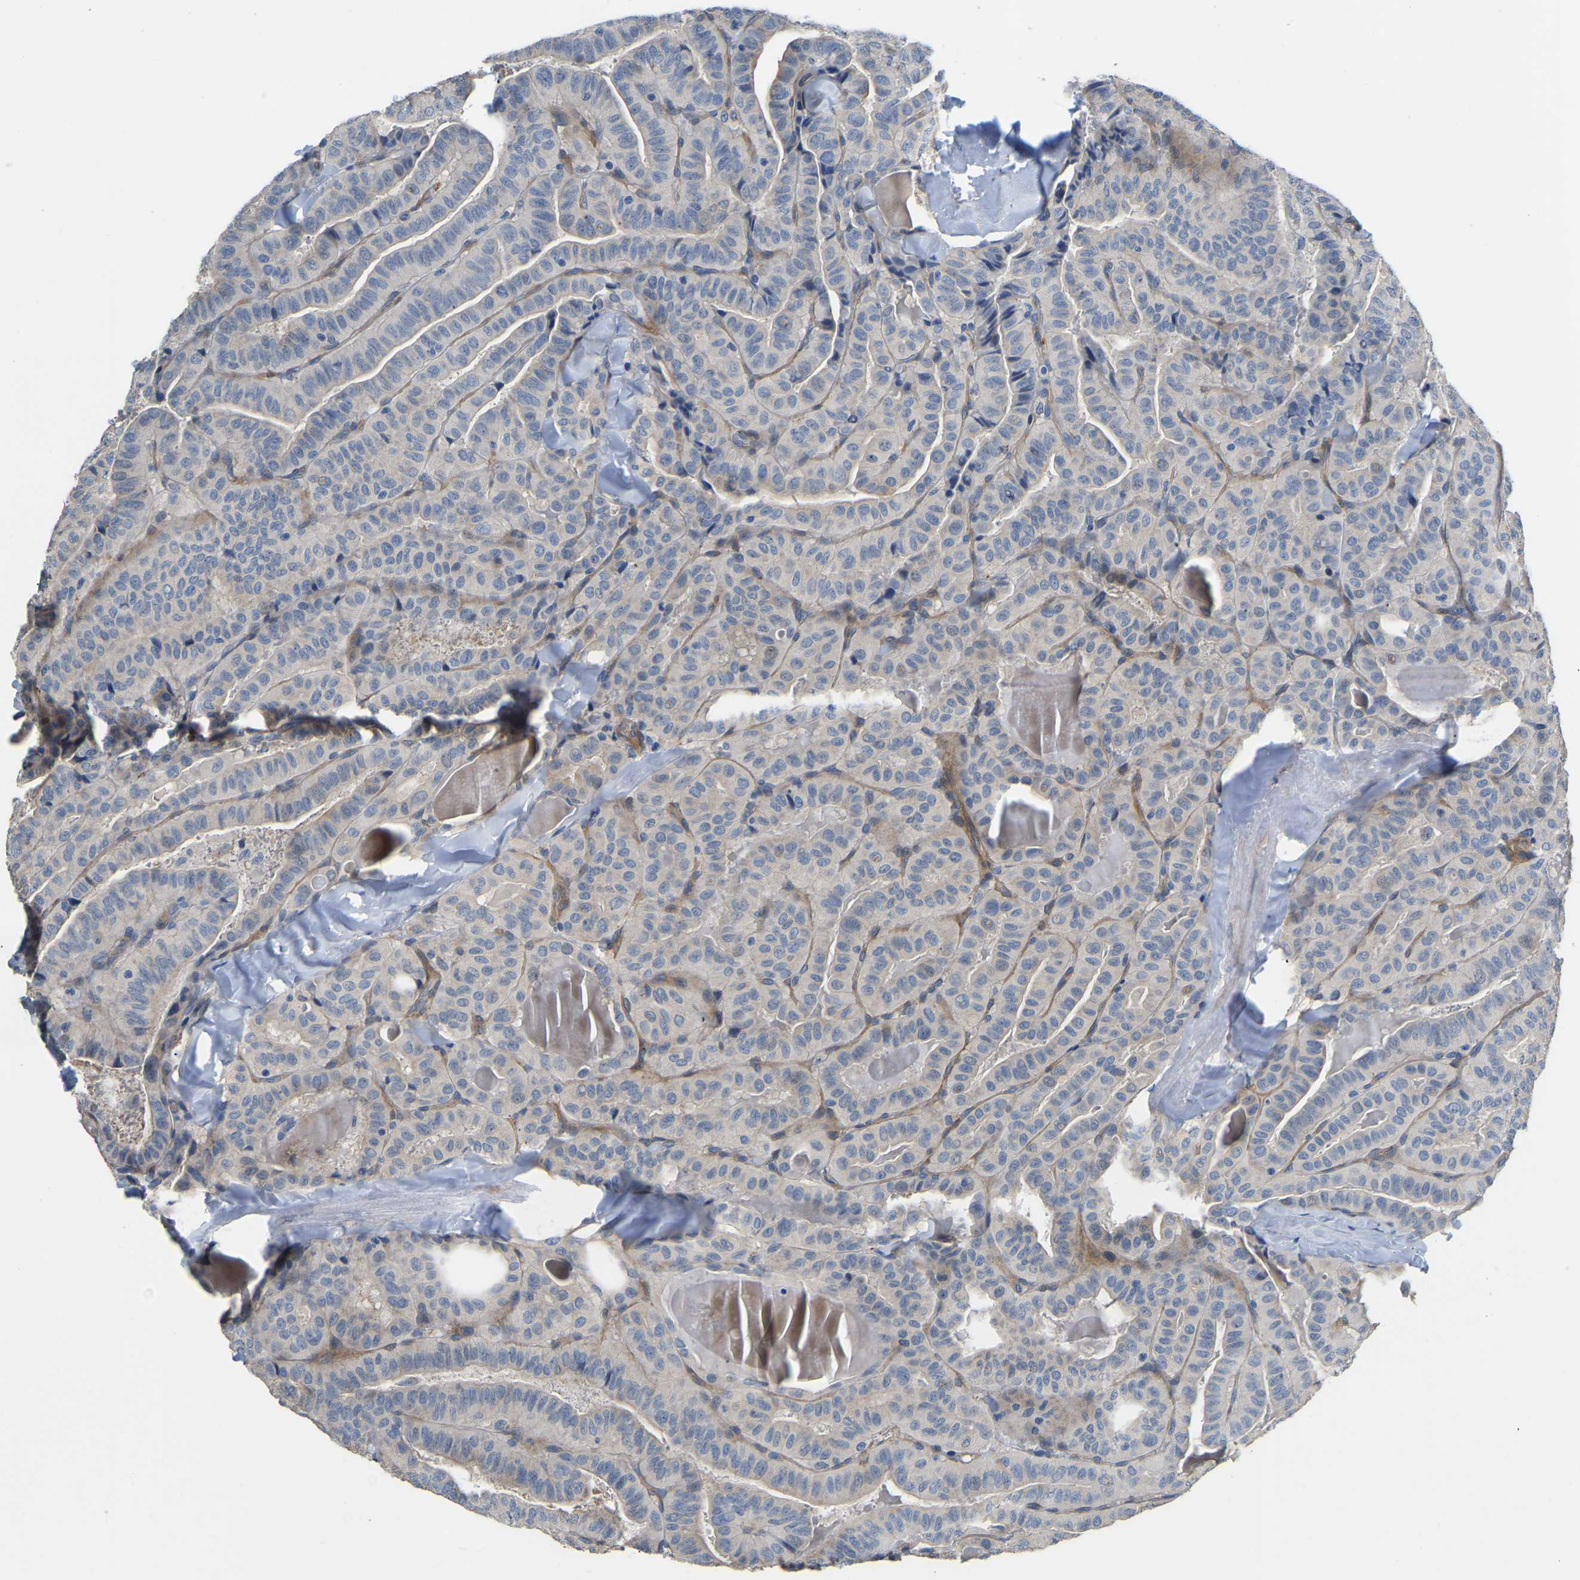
{"staining": {"intensity": "weak", "quantity": "<25%", "location": "cytoplasmic/membranous"}, "tissue": "thyroid cancer", "cell_type": "Tumor cells", "image_type": "cancer", "snomed": [{"axis": "morphology", "description": "Papillary adenocarcinoma, NOS"}, {"axis": "topography", "description": "Thyroid gland"}], "caption": "IHC image of thyroid cancer stained for a protein (brown), which exhibits no expression in tumor cells.", "gene": "HIGD2B", "patient": {"sex": "male", "age": 77}}